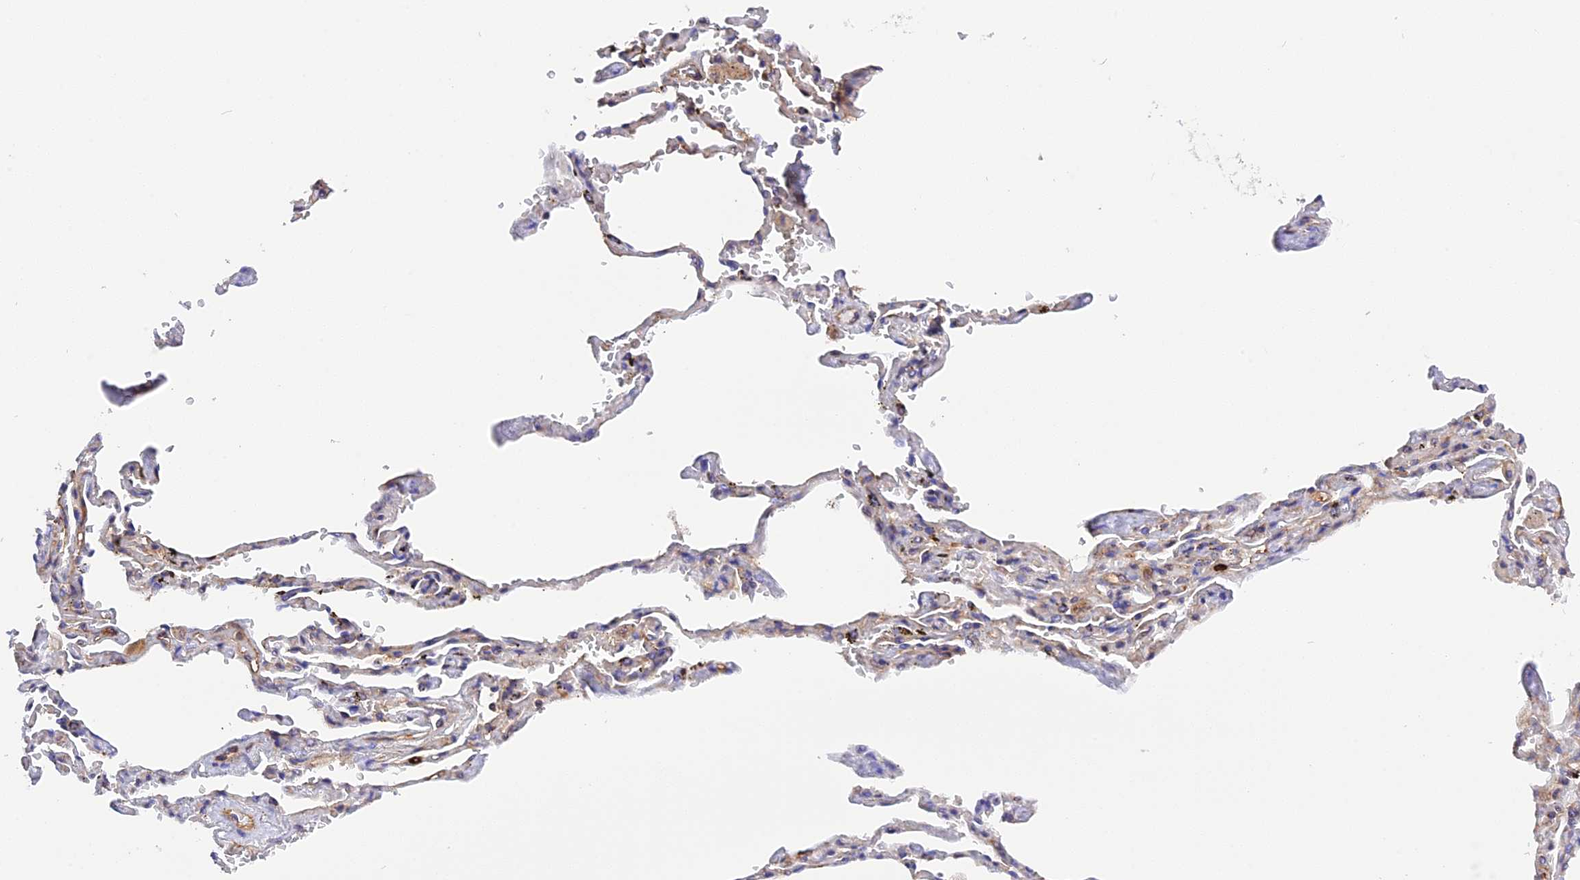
{"staining": {"intensity": "moderate", "quantity": "25%-75%", "location": "cytoplasmic/membranous"}, "tissue": "lung cancer", "cell_type": "Tumor cells", "image_type": "cancer", "snomed": [{"axis": "morphology", "description": "Adenocarcinoma, NOS"}, {"axis": "topography", "description": "Lung"}], "caption": "The image demonstrates staining of lung cancer (adenocarcinoma), revealing moderate cytoplasmic/membranous protein staining (brown color) within tumor cells. (Brightfield microscopy of DAB IHC at high magnification).", "gene": "C5orf22", "patient": {"sex": "male", "age": 64}}